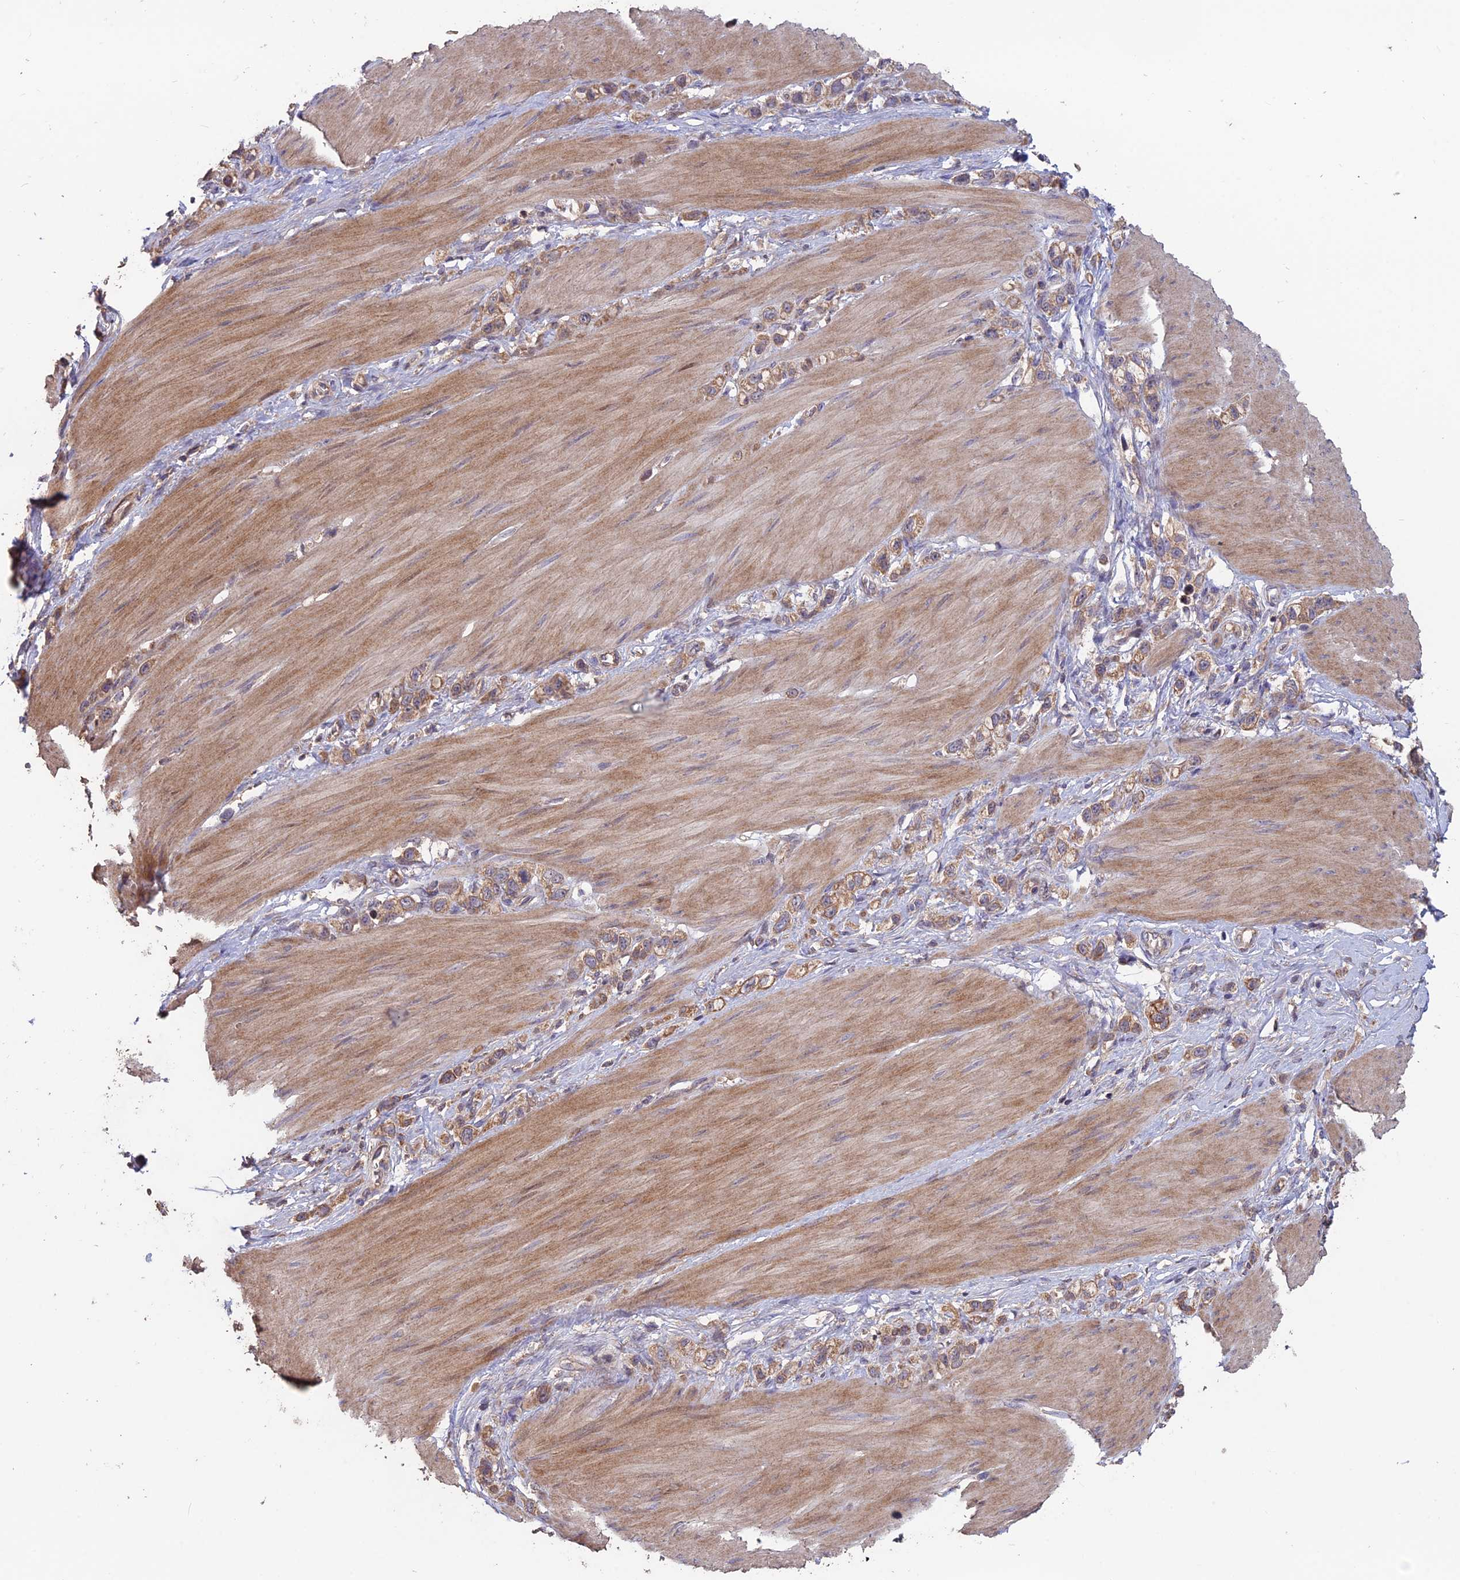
{"staining": {"intensity": "moderate", "quantity": ">75%", "location": "cytoplasmic/membranous"}, "tissue": "stomach cancer", "cell_type": "Tumor cells", "image_type": "cancer", "snomed": [{"axis": "morphology", "description": "Adenocarcinoma, NOS"}, {"axis": "topography", "description": "Stomach"}], "caption": "Tumor cells show moderate cytoplasmic/membranous expression in about >75% of cells in stomach adenocarcinoma. (DAB IHC with brightfield microscopy, high magnification).", "gene": "SHISA5", "patient": {"sex": "female", "age": 65}}